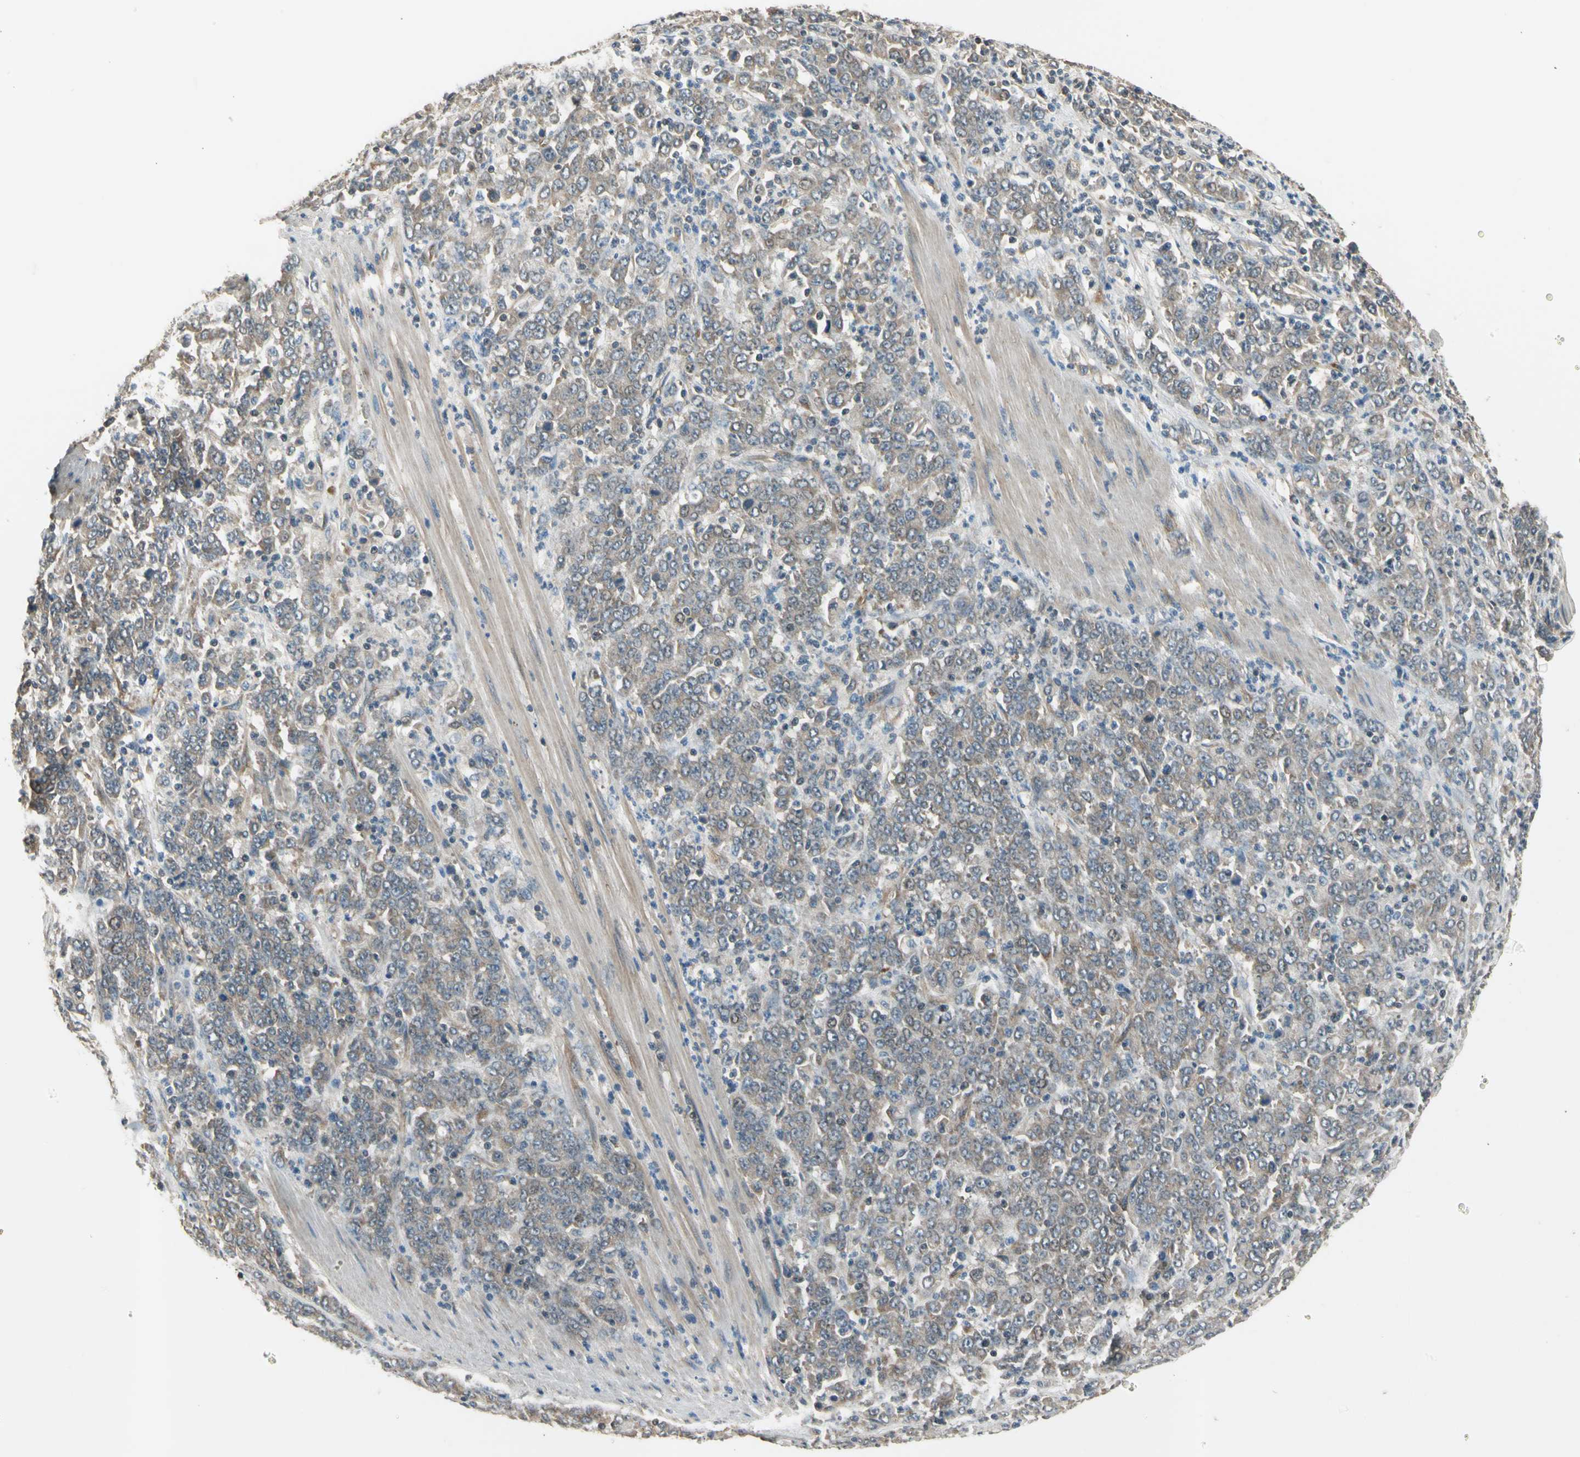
{"staining": {"intensity": "weak", "quantity": ">75%", "location": "cytoplasmic/membranous"}, "tissue": "stomach cancer", "cell_type": "Tumor cells", "image_type": "cancer", "snomed": [{"axis": "morphology", "description": "Adenocarcinoma, NOS"}, {"axis": "topography", "description": "Stomach, lower"}], "caption": "A brown stain shows weak cytoplasmic/membranous staining of a protein in human stomach cancer tumor cells.", "gene": "EFNB2", "patient": {"sex": "female", "age": 71}}